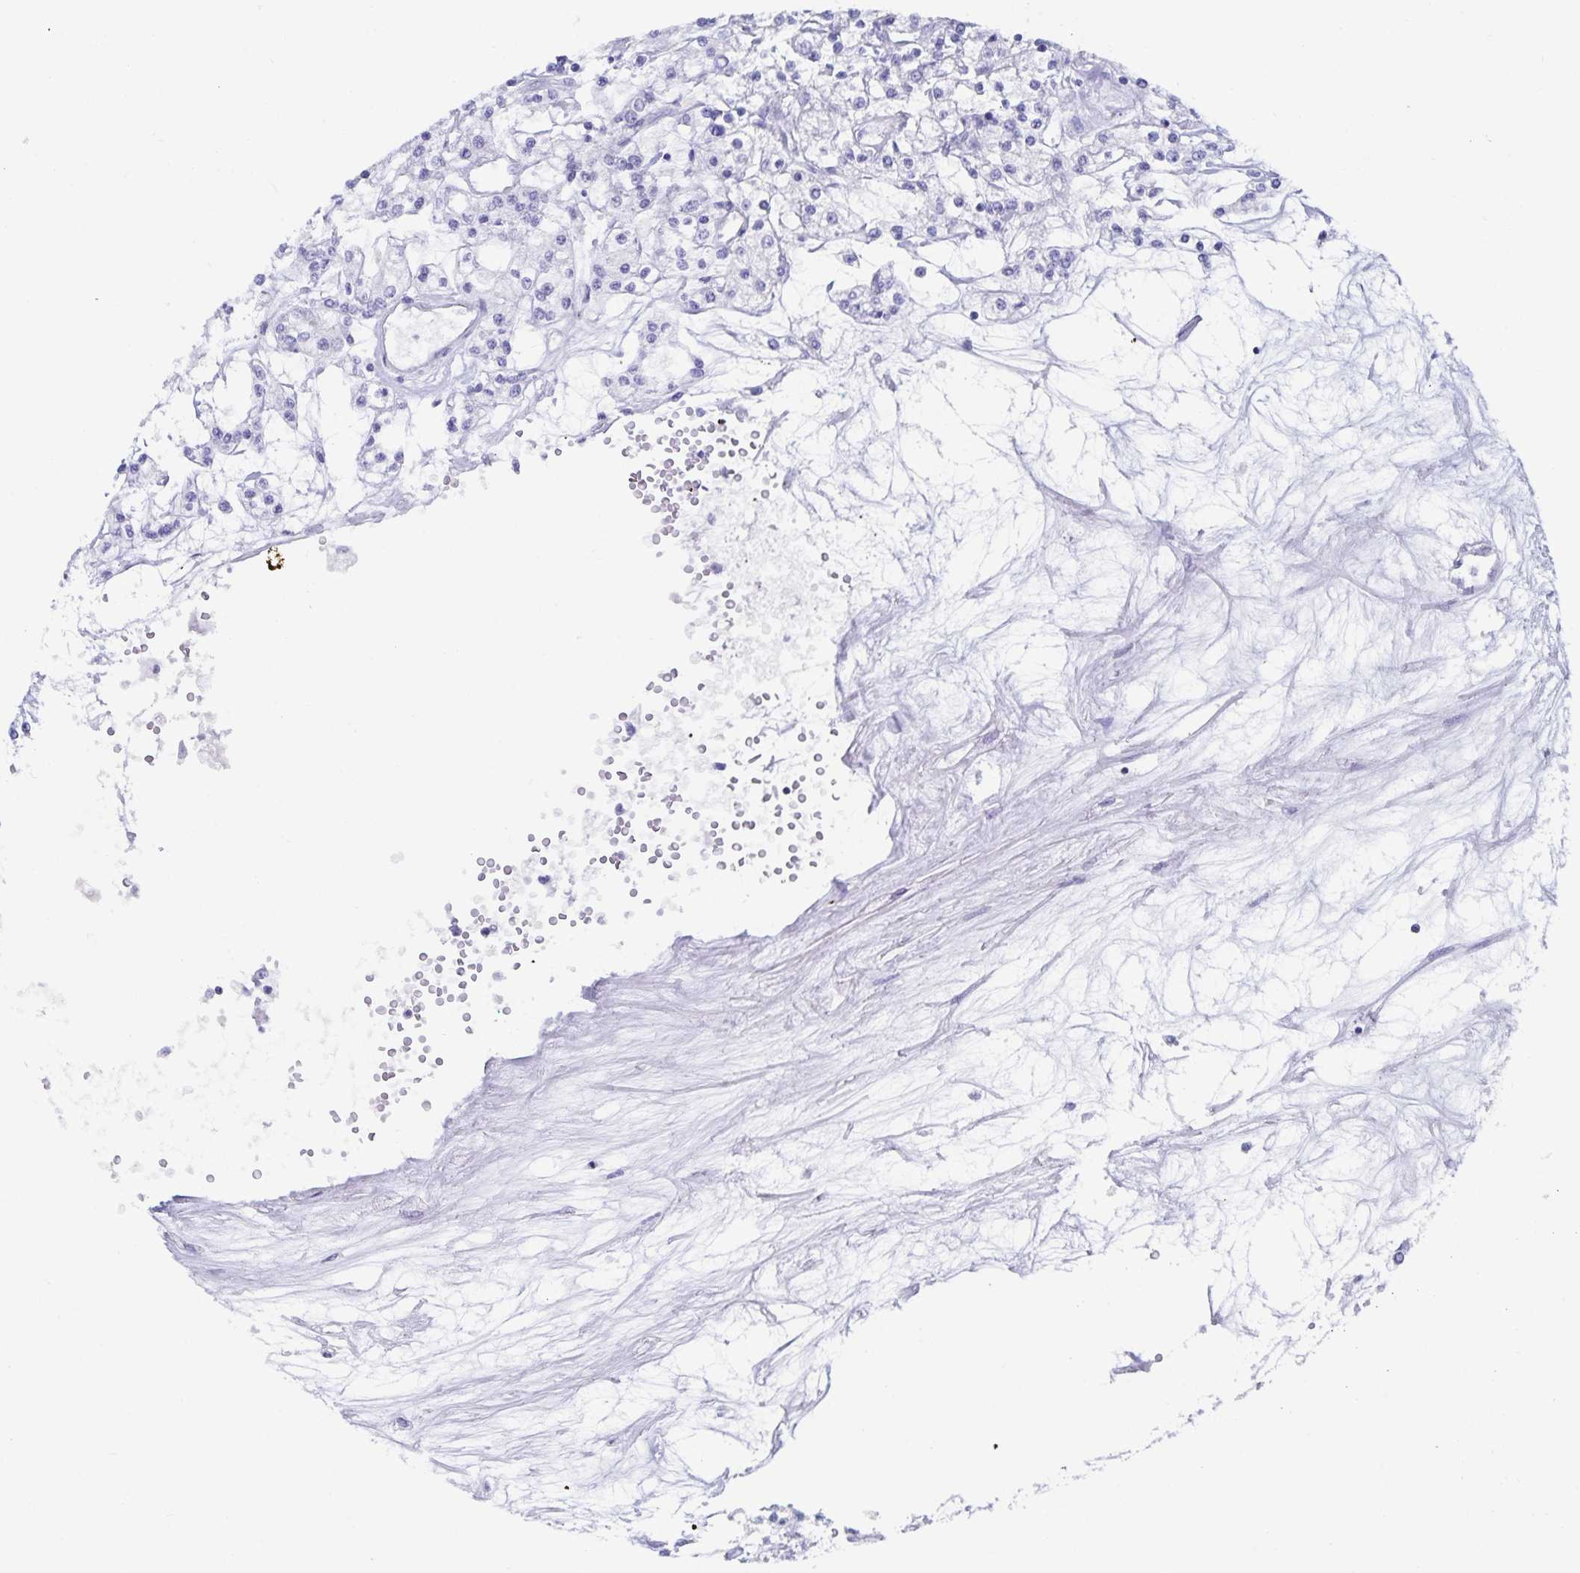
{"staining": {"intensity": "negative", "quantity": "none", "location": "none"}, "tissue": "renal cancer", "cell_type": "Tumor cells", "image_type": "cancer", "snomed": [{"axis": "morphology", "description": "Adenocarcinoma, NOS"}, {"axis": "topography", "description": "Kidney"}], "caption": "Immunohistochemistry of human renal cancer displays no expression in tumor cells. The staining is performed using DAB brown chromogen with nuclei counter-stained in using hematoxylin.", "gene": "C19orf73", "patient": {"sex": "female", "age": 59}}